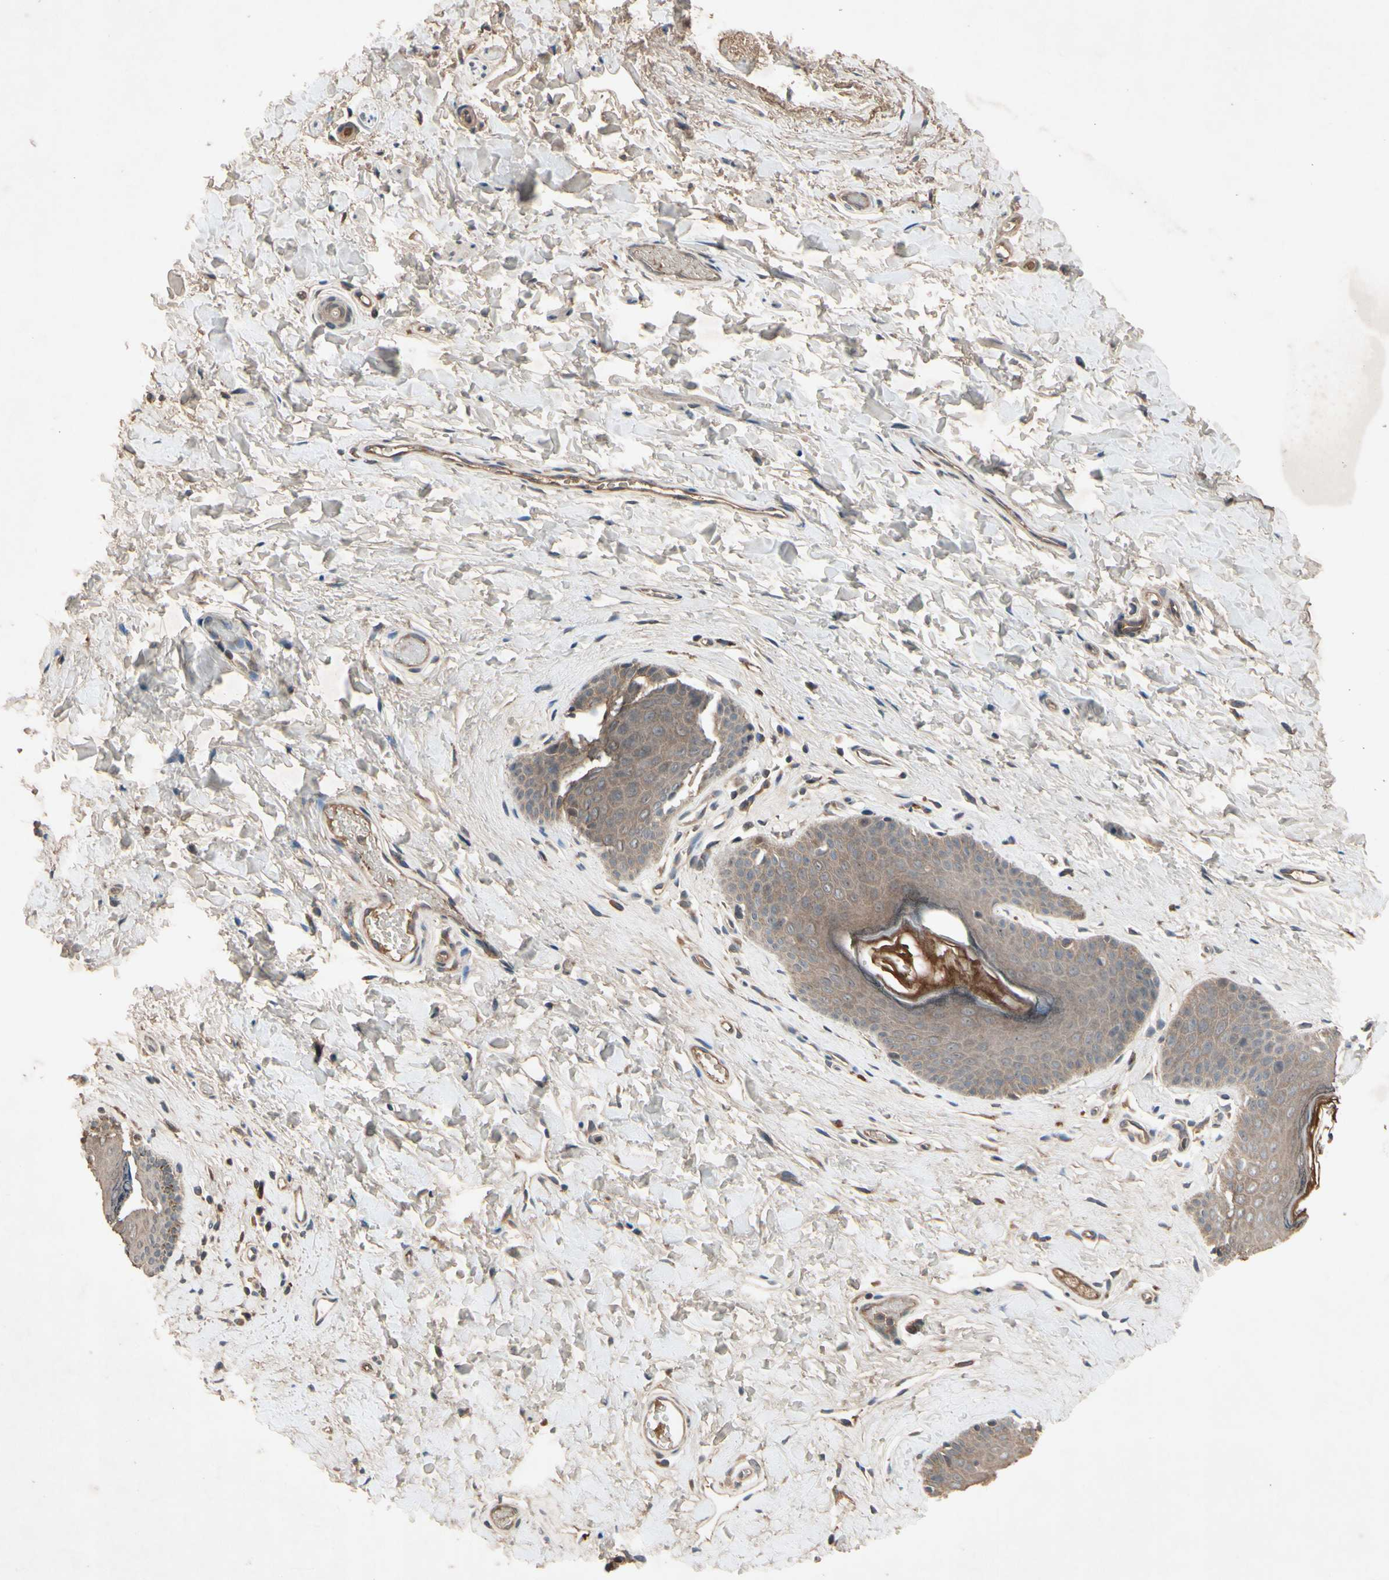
{"staining": {"intensity": "weak", "quantity": ">75%", "location": "cytoplasmic/membranous"}, "tissue": "skin", "cell_type": "Epidermal cells", "image_type": "normal", "snomed": [{"axis": "morphology", "description": "Normal tissue, NOS"}, {"axis": "morphology", "description": "Inflammation, NOS"}, {"axis": "topography", "description": "Vulva"}], "caption": "Immunohistochemistry staining of unremarkable skin, which demonstrates low levels of weak cytoplasmic/membranous expression in about >75% of epidermal cells indicating weak cytoplasmic/membranous protein positivity. The staining was performed using DAB (brown) for protein detection and nuclei were counterstained in hematoxylin (blue).", "gene": "NSF", "patient": {"sex": "female", "age": 84}}